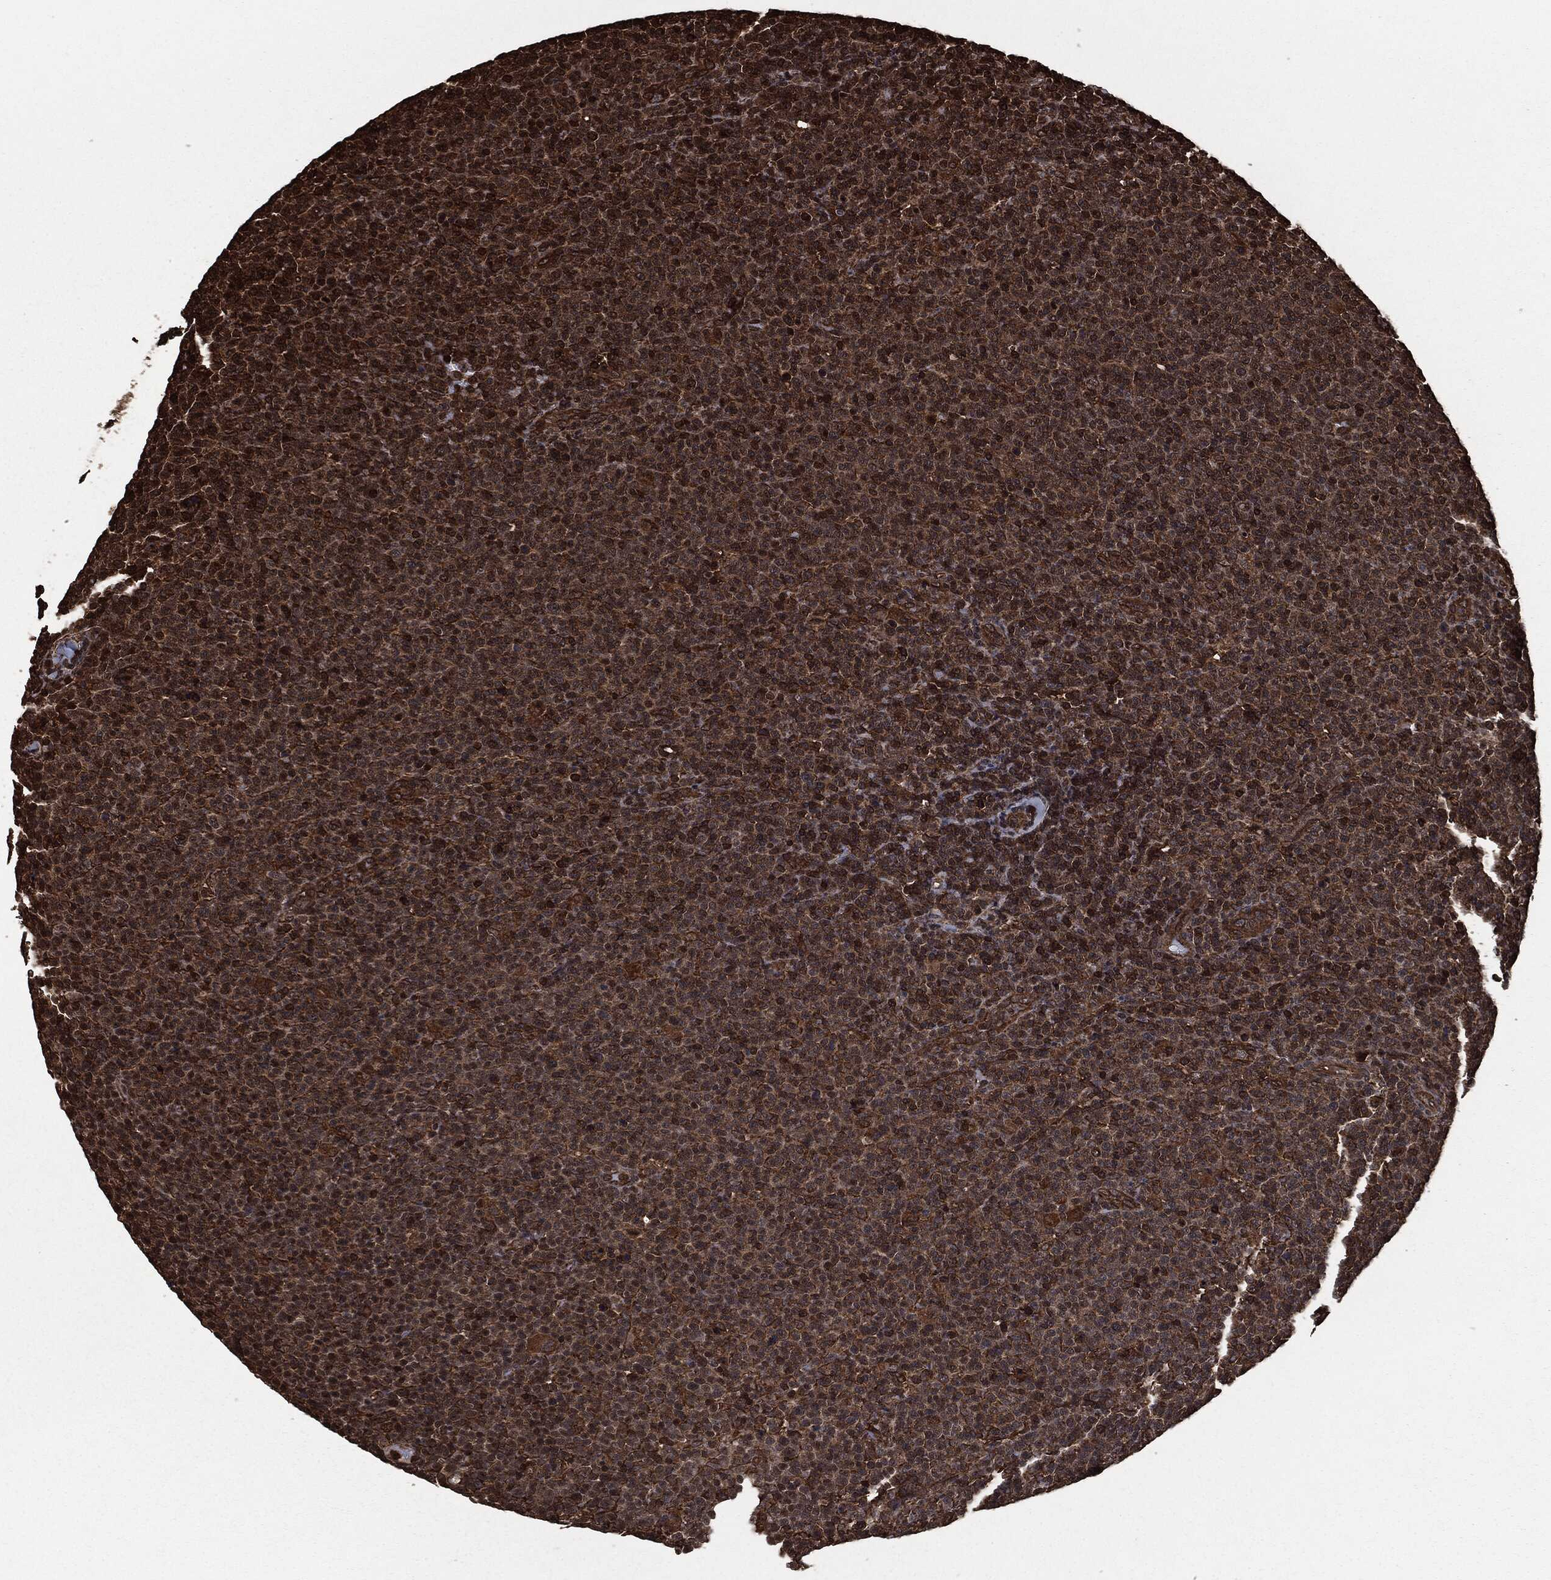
{"staining": {"intensity": "moderate", "quantity": ">75%", "location": "cytoplasmic/membranous"}, "tissue": "lymphoma", "cell_type": "Tumor cells", "image_type": "cancer", "snomed": [{"axis": "morphology", "description": "Malignant lymphoma, non-Hodgkin's type, High grade"}, {"axis": "topography", "description": "Lymph node"}], "caption": "Immunohistochemistry staining of malignant lymphoma, non-Hodgkin's type (high-grade), which displays medium levels of moderate cytoplasmic/membranous expression in approximately >75% of tumor cells indicating moderate cytoplasmic/membranous protein staining. The staining was performed using DAB (brown) for protein detection and nuclei were counterstained in hematoxylin (blue).", "gene": "HRAS", "patient": {"sex": "male", "age": 61}}